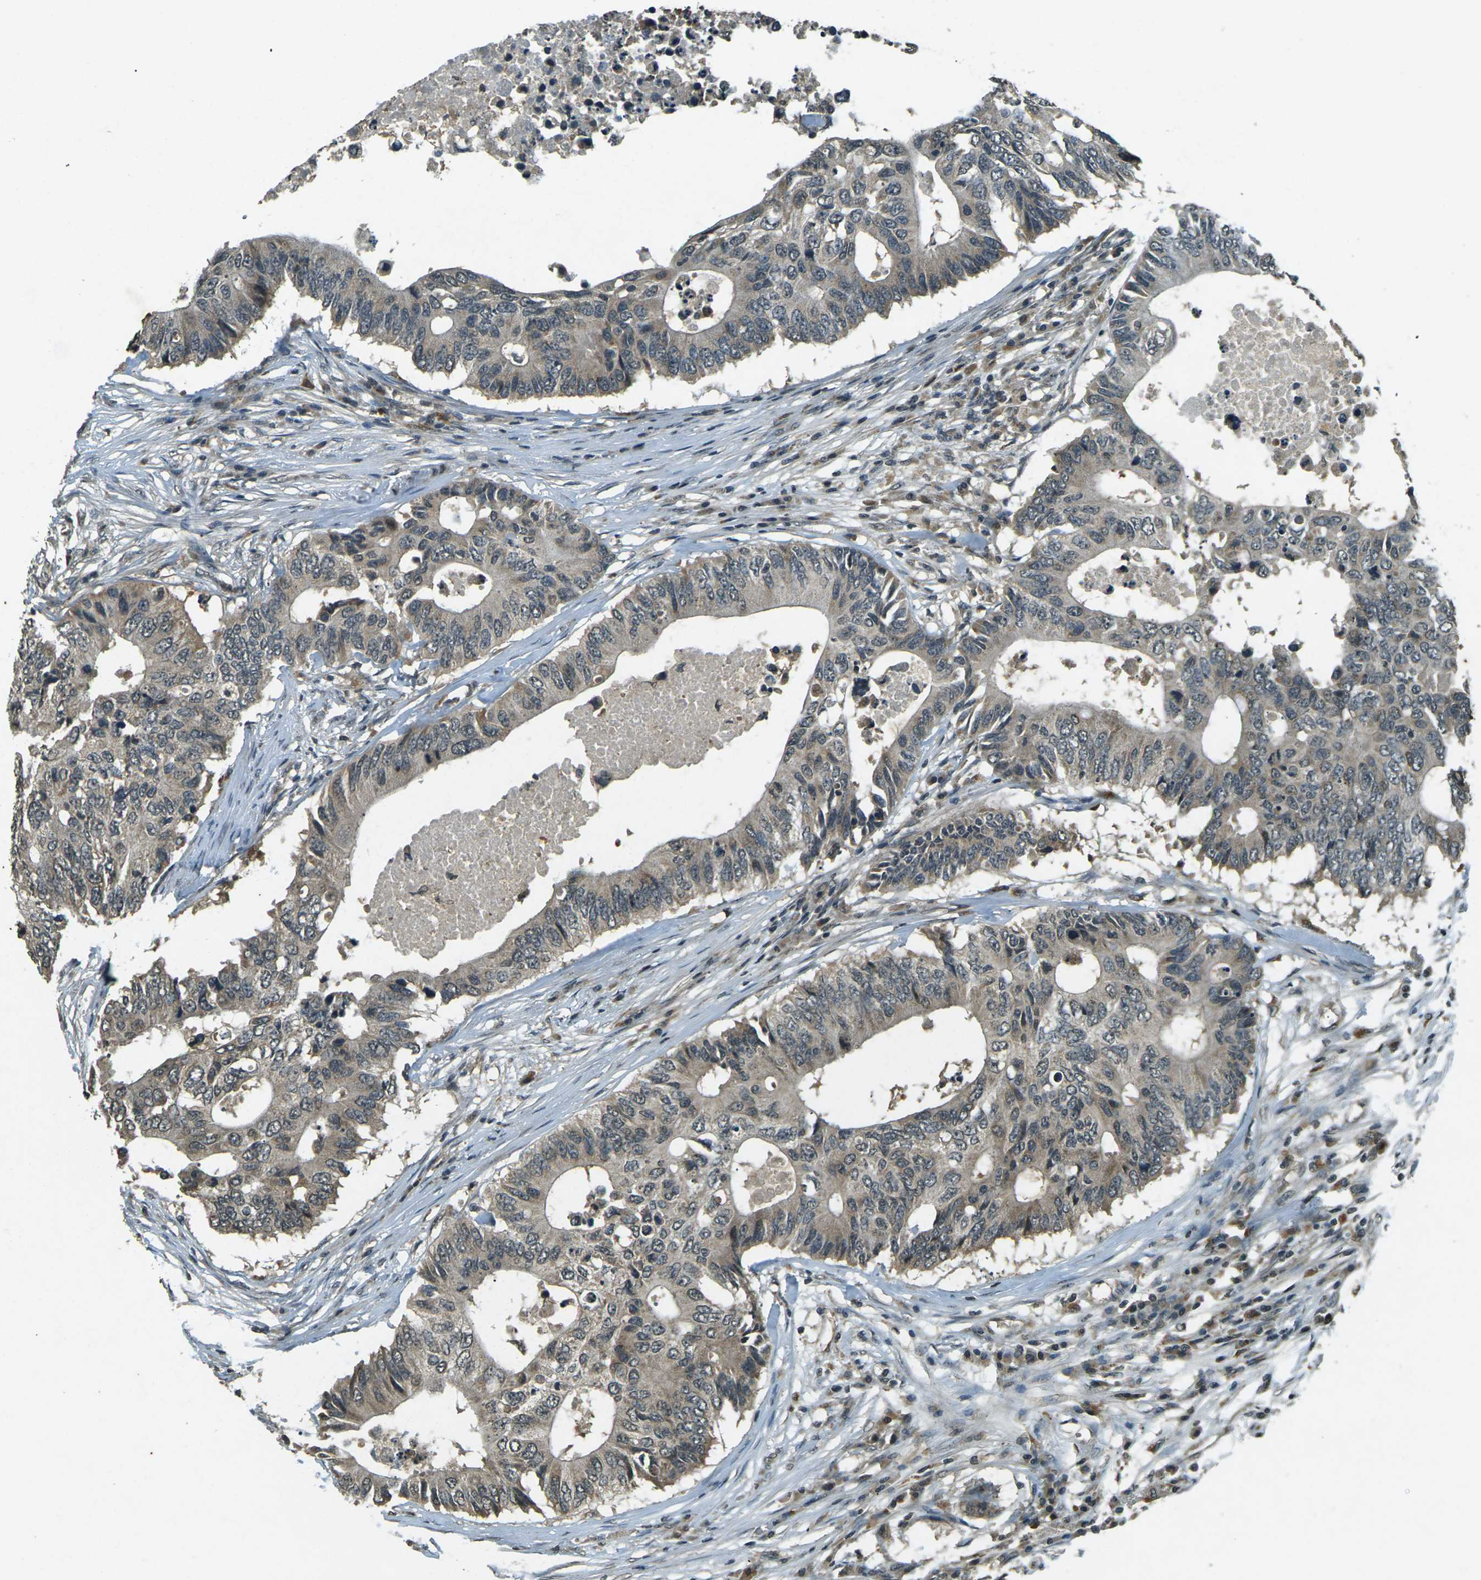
{"staining": {"intensity": "weak", "quantity": ">75%", "location": "cytoplasmic/membranous"}, "tissue": "colorectal cancer", "cell_type": "Tumor cells", "image_type": "cancer", "snomed": [{"axis": "morphology", "description": "Adenocarcinoma, NOS"}, {"axis": "topography", "description": "Colon"}], "caption": "Immunohistochemical staining of human adenocarcinoma (colorectal) reveals low levels of weak cytoplasmic/membranous protein staining in approximately >75% of tumor cells. (DAB IHC with brightfield microscopy, high magnification).", "gene": "PDE2A", "patient": {"sex": "male", "age": 71}}